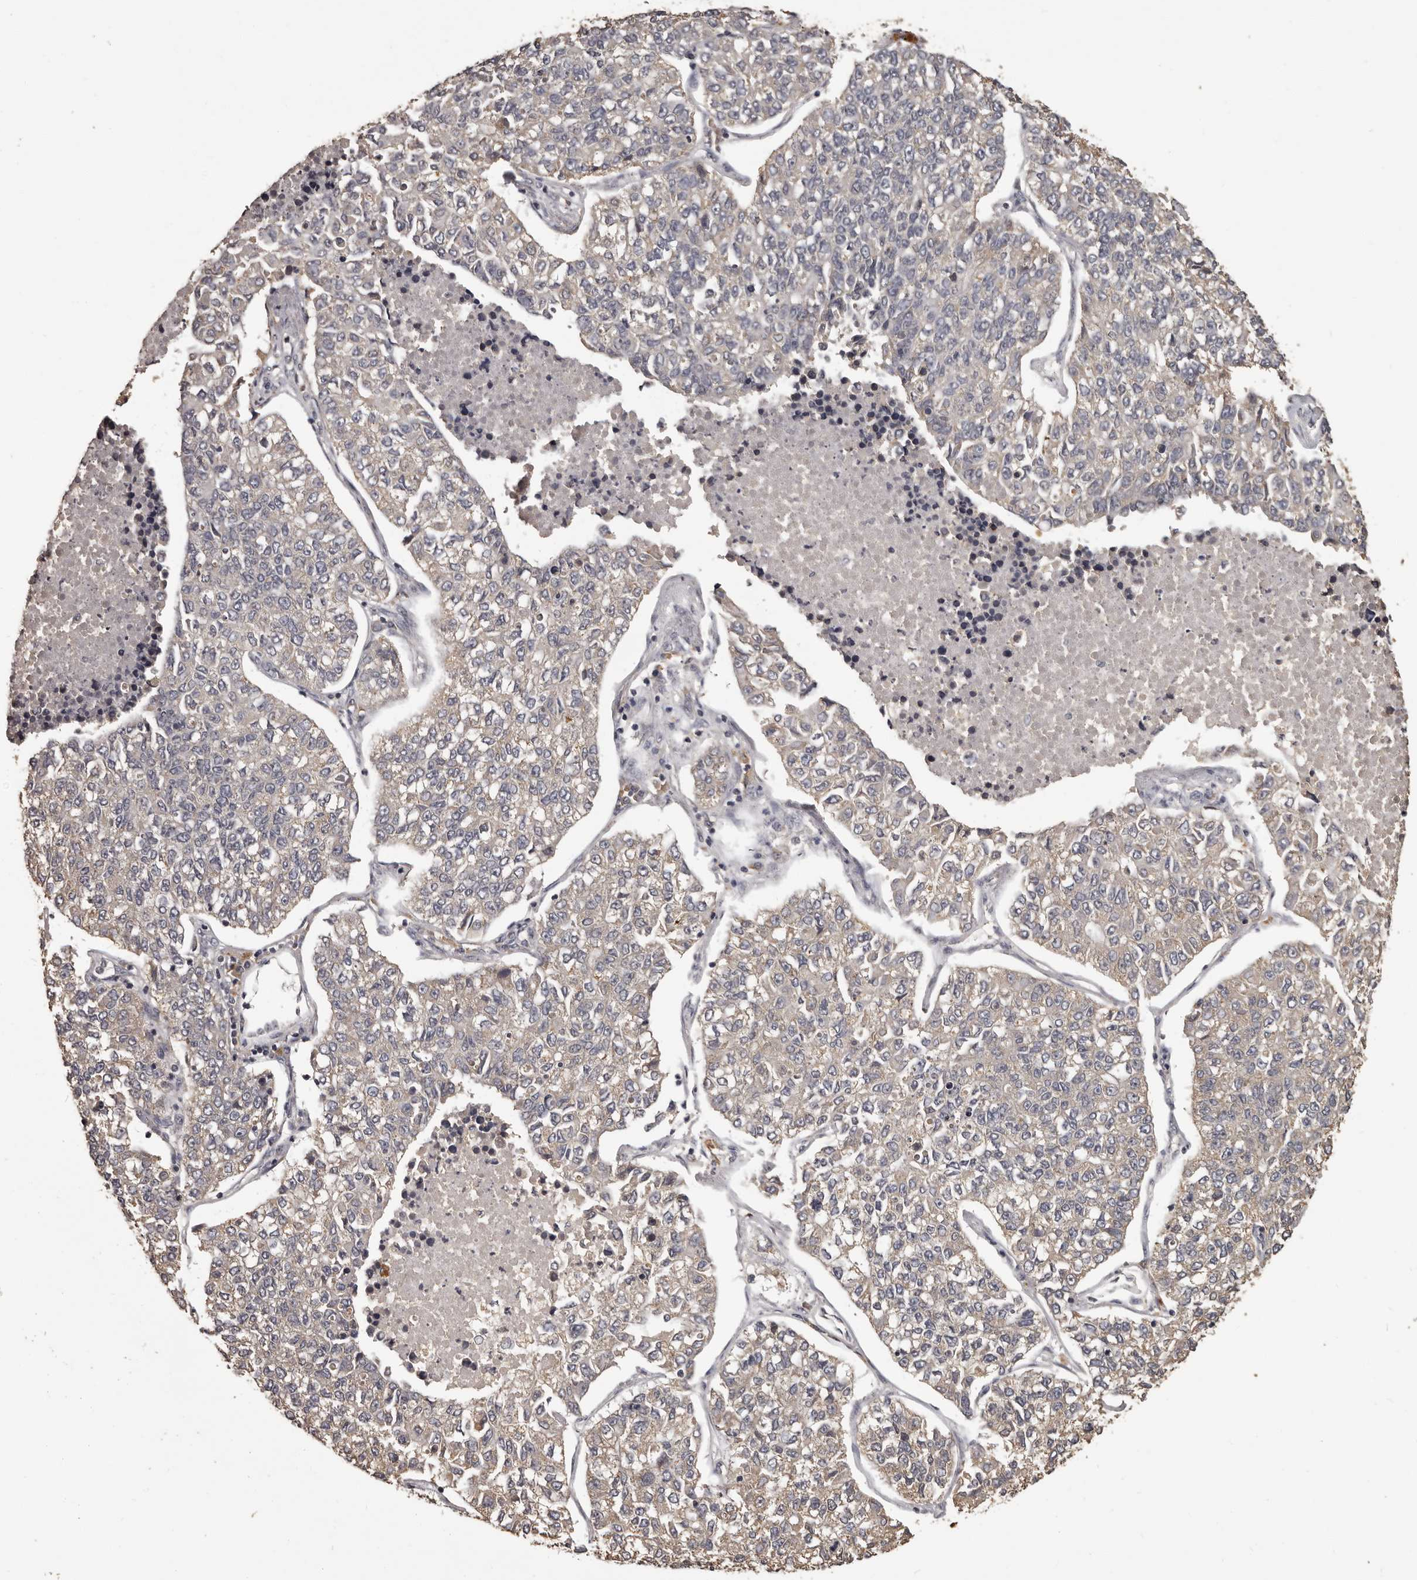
{"staining": {"intensity": "weak", "quantity": "<25%", "location": "cytoplasmic/membranous"}, "tissue": "lung cancer", "cell_type": "Tumor cells", "image_type": "cancer", "snomed": [{"axis": "morphology", "description": "Adenocarcinoma, NOS"}, {"axis": "topography", "description": "Lung"}], "caption": "Immunohistochemistry (IHC) of human lung cancer (adenocarcinoma) exhibits no staining in tumor cells.", "gene": "MGAT5", "patient": {"sex": "male", "age": 49}}